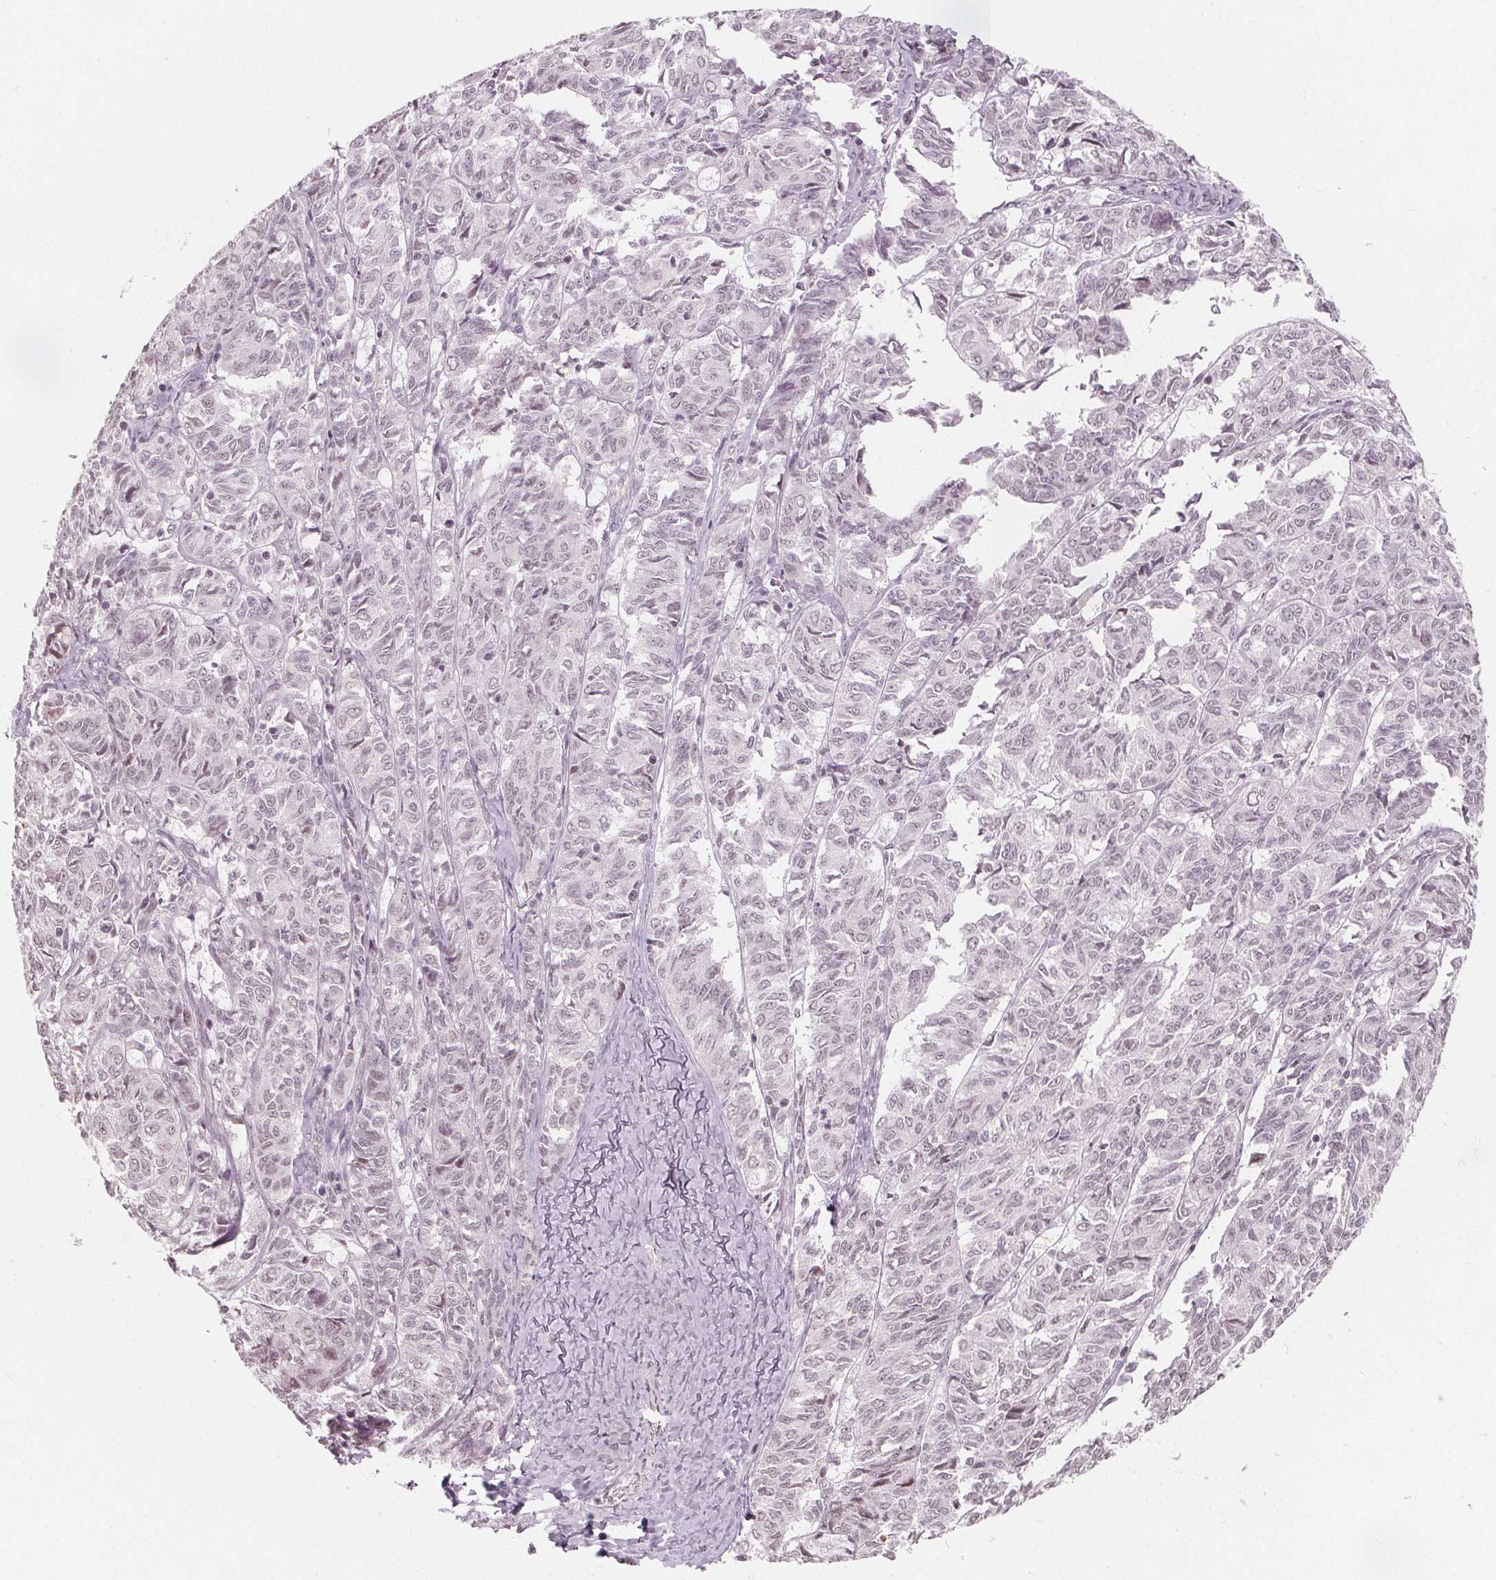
{"staining": {"intensity": "negative", "quantity": "none", "location": "none"}, "tissue": "ovarian cancer", "cell_type": "Tumor cells", "image_type": "cancer", "snomed": [{"axis": "morphology", "description": "Carcinoma, endometroid"}, {"axis": "topography", "description": "Ovary"}], "caption": "Histopathology image shows no significant protein staining in tumor cells of ovarian cancer. (Stains: DAB immunohistochemistry with hematoxylin counter stain, Microscopy: brightfield microscopy at high magnification).", "gene": "NUP210L", "patient": {"sex": "female", "age": 80}}